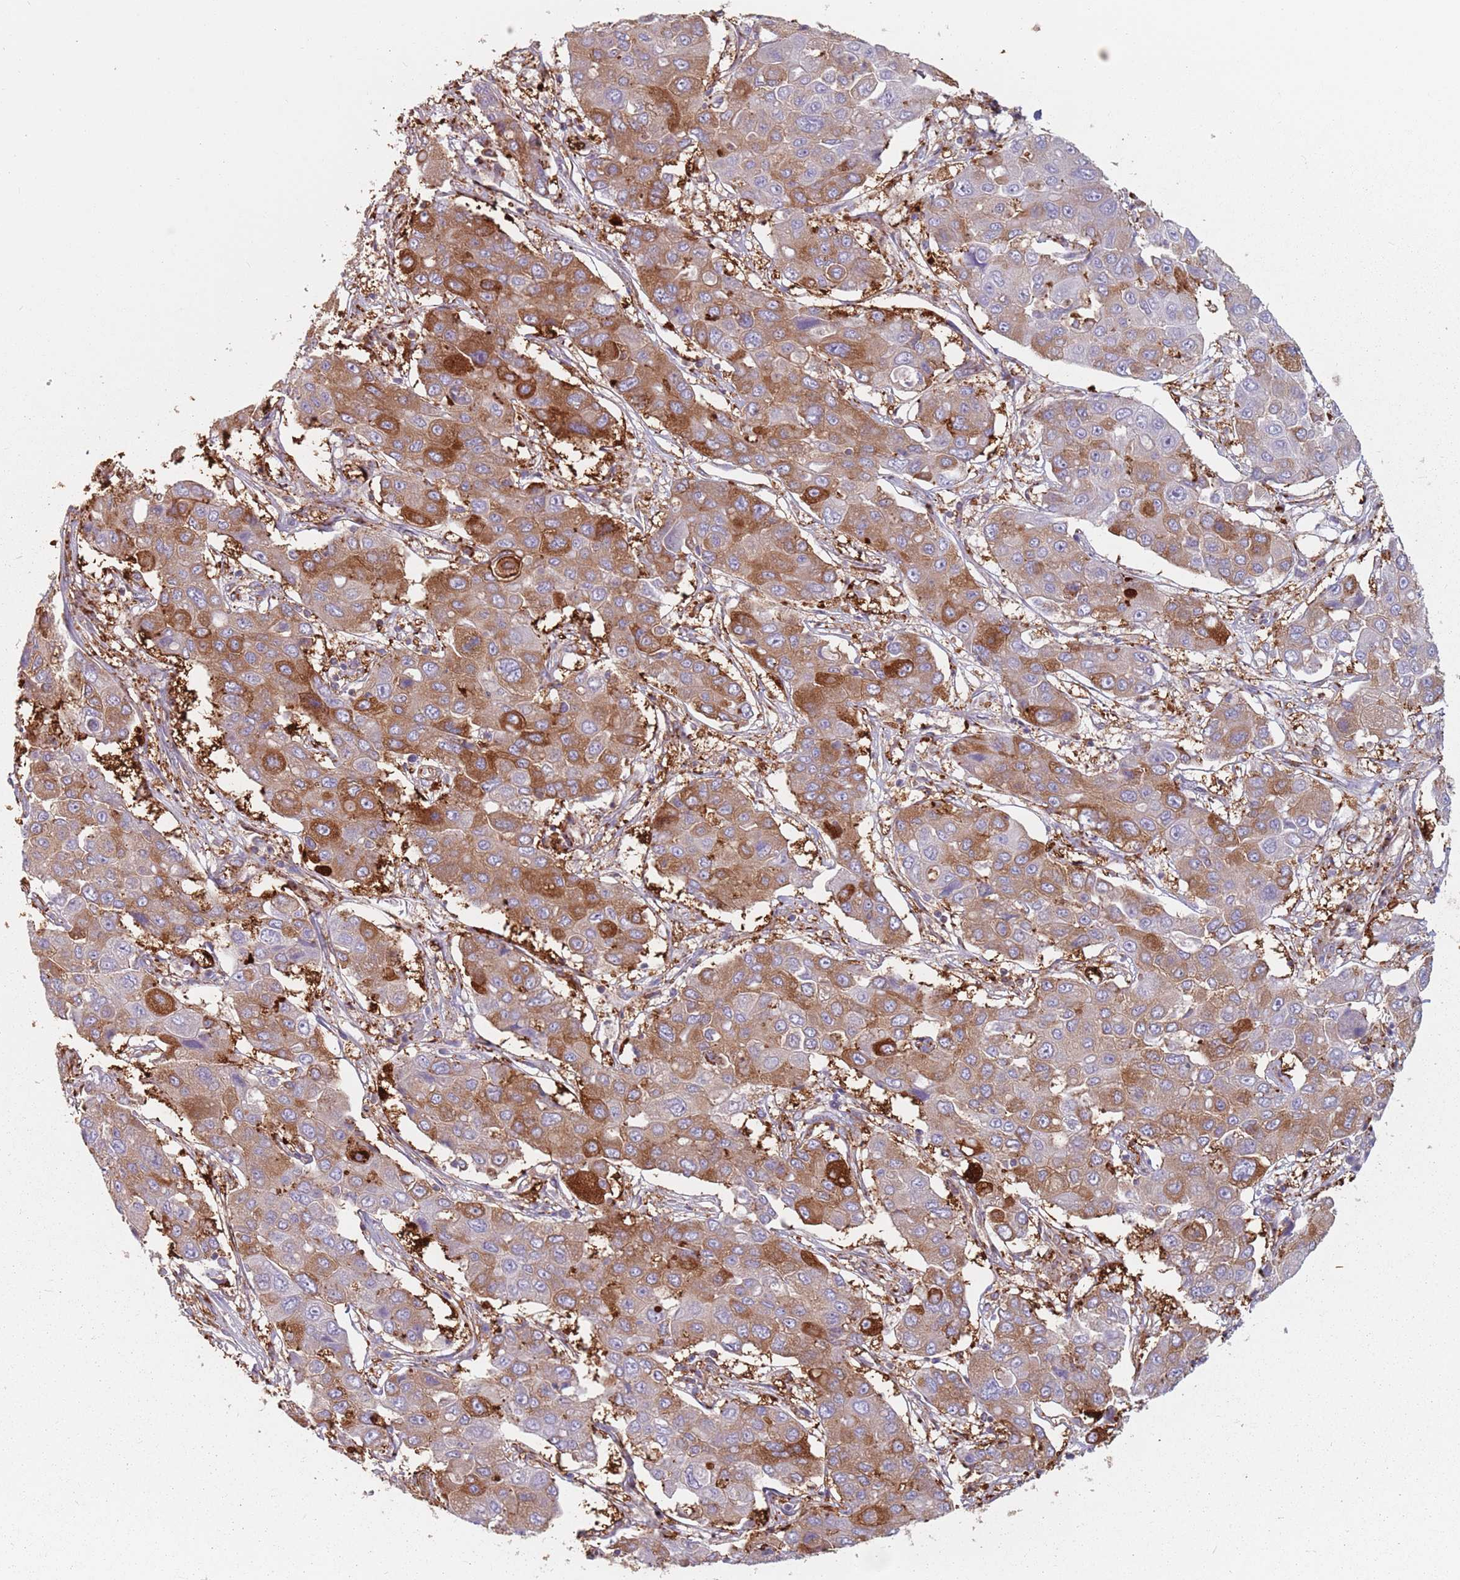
{"staining": {"intensity": "moderate", "quantity": ">75%", "location": "cytoplasmic/membranous"}, "tissue": "liver cancer", "cell_type": "Tumor cells", "image_type": "cancer", "snomed": [{"axis": "morphology", "description": "Cholangiocarcinoma"}, {"axis": "topography", "description": "Liver"}], "caption": "An immunohistochemistry micrograph of tumor tissue is shown. Protein staining in brown shows moderate cytoplasmic/membranous positivity in liver cholangiocarcinoma within tumor cells.", "gene": "TPD52L2", "patient": {"sex": "male", "age": 67}}